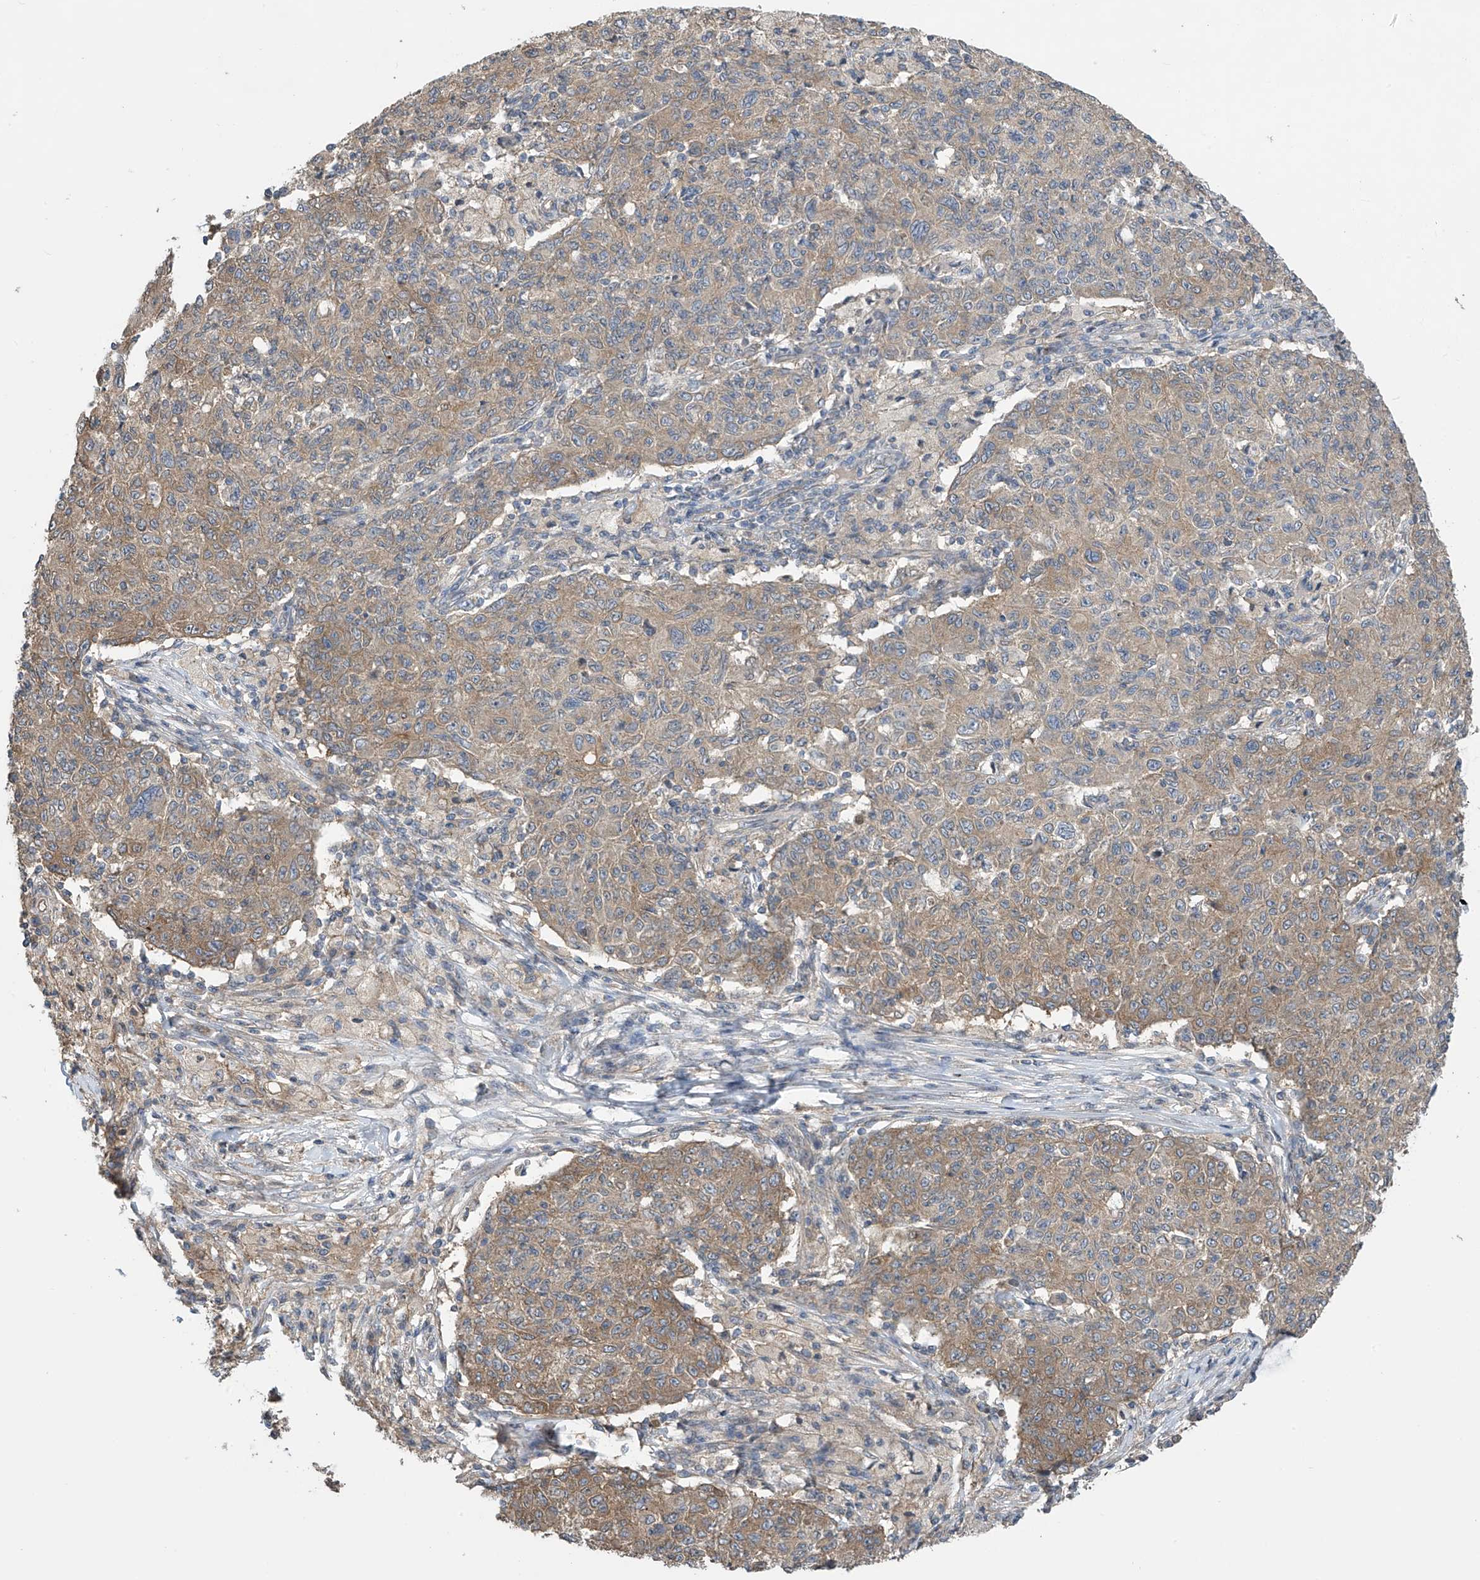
{"staining": {"intensity": "moderate", "quantity": ">75%", "location": "cytoplasmic/membranous"}, "tissue": "ovarian cancer", "cell_type": "Tumor cells", "image_type": "cancer", "snomed": [{"axis": "morphology", "description": "Carcinoma, endometroid"}, {"axis": "topography", "description": "Ovary"}], "caption": "Ovarian cancer (endometroid carcinoma) stained for a protein (brown) reveals moderate cytoplasmic/membranous positive staining in approximately >75% of tumor cells.", "gene": "PHACTR4", "patient": {"sex": "female", "age": 42}}